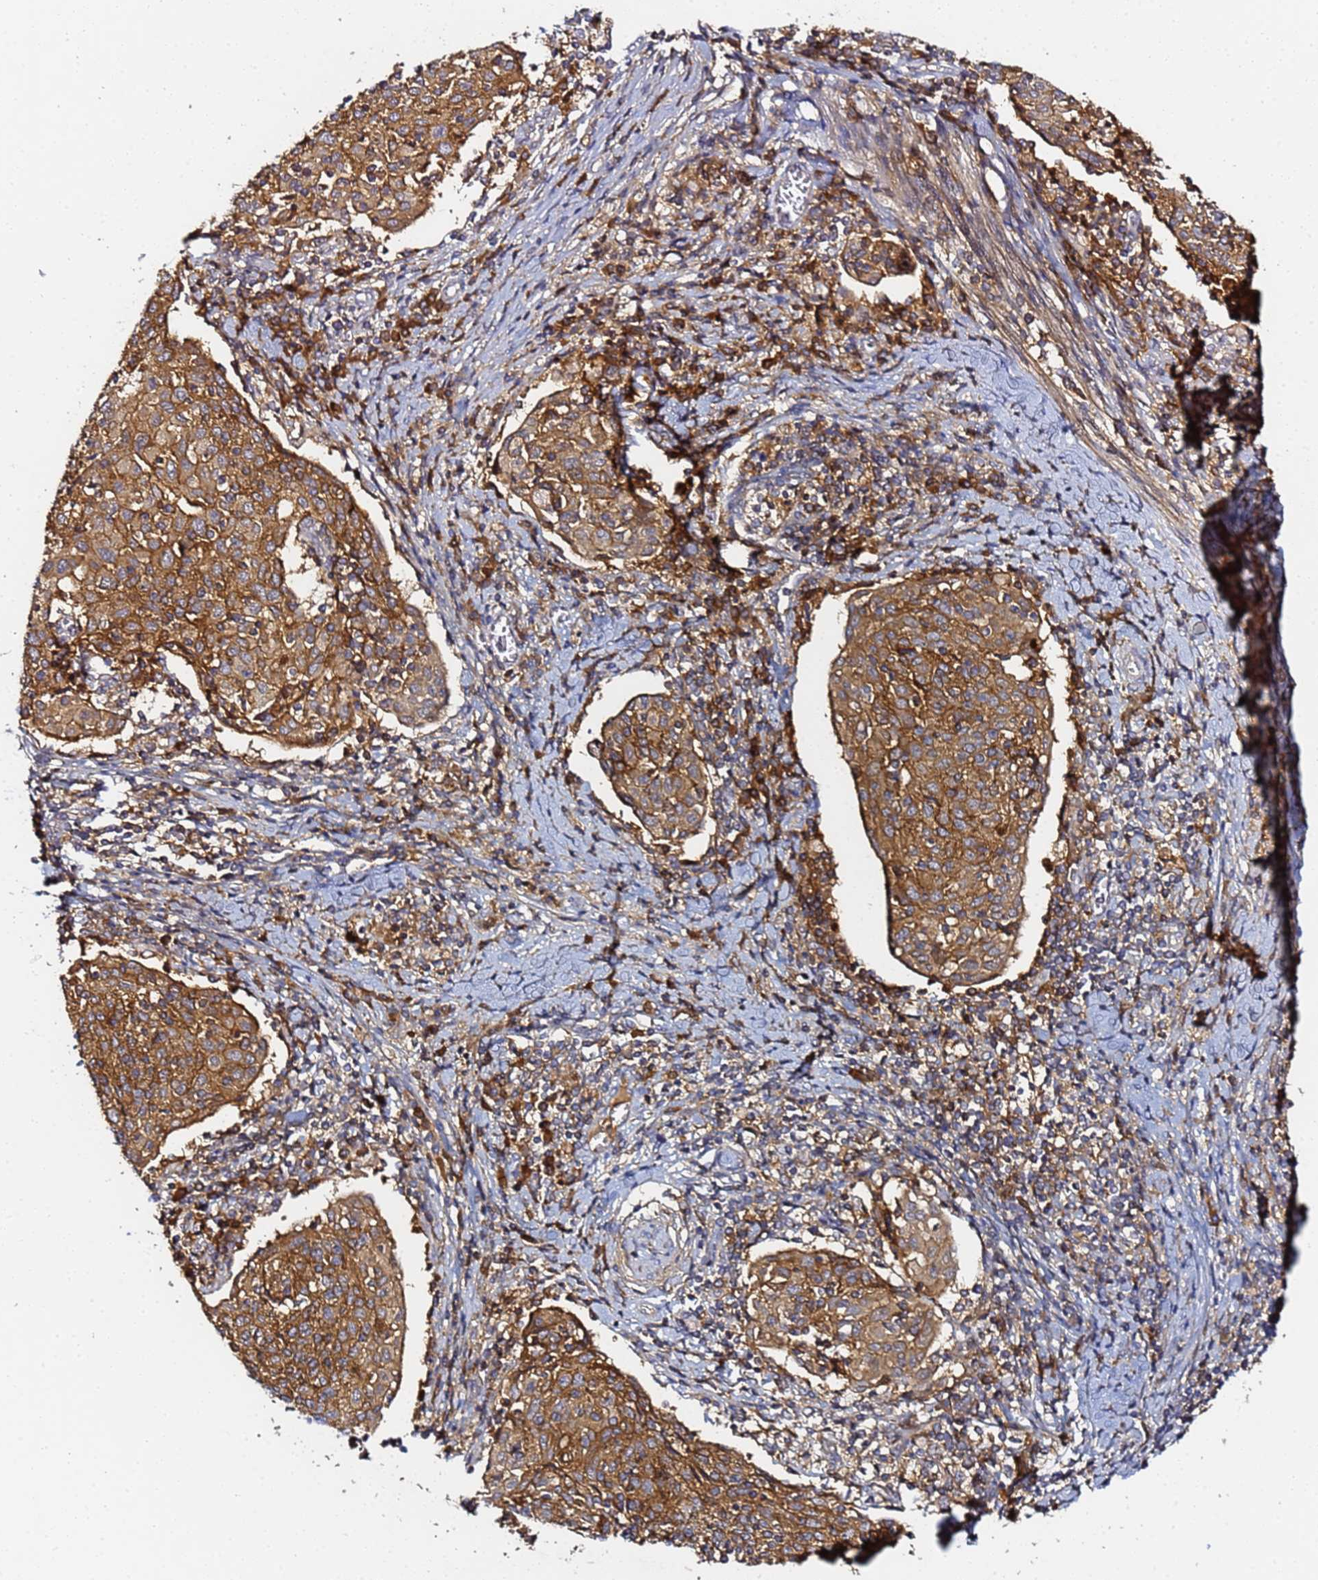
{"staining": {"intensity": "moderate", "quantity": ">75%", "location": "cytoplasmic/membranous"}, "tissue": "cervical cancer", "cell_type": "Tumor cells", "image_type": "cancer", "snomed": [{"axis": "morphology", "description": "Squamous cell carcinoma, NOS"}, {"axis": "topography", "description": "Cervix"}], "caption": "Brown immunohistochemical staining in cervical cancer displays moderate cytoplasmic/membranous positivity in about >75% of tumor cells.", "gene": "LRRC69", "patient": {"sex": "female", "age": 52}}